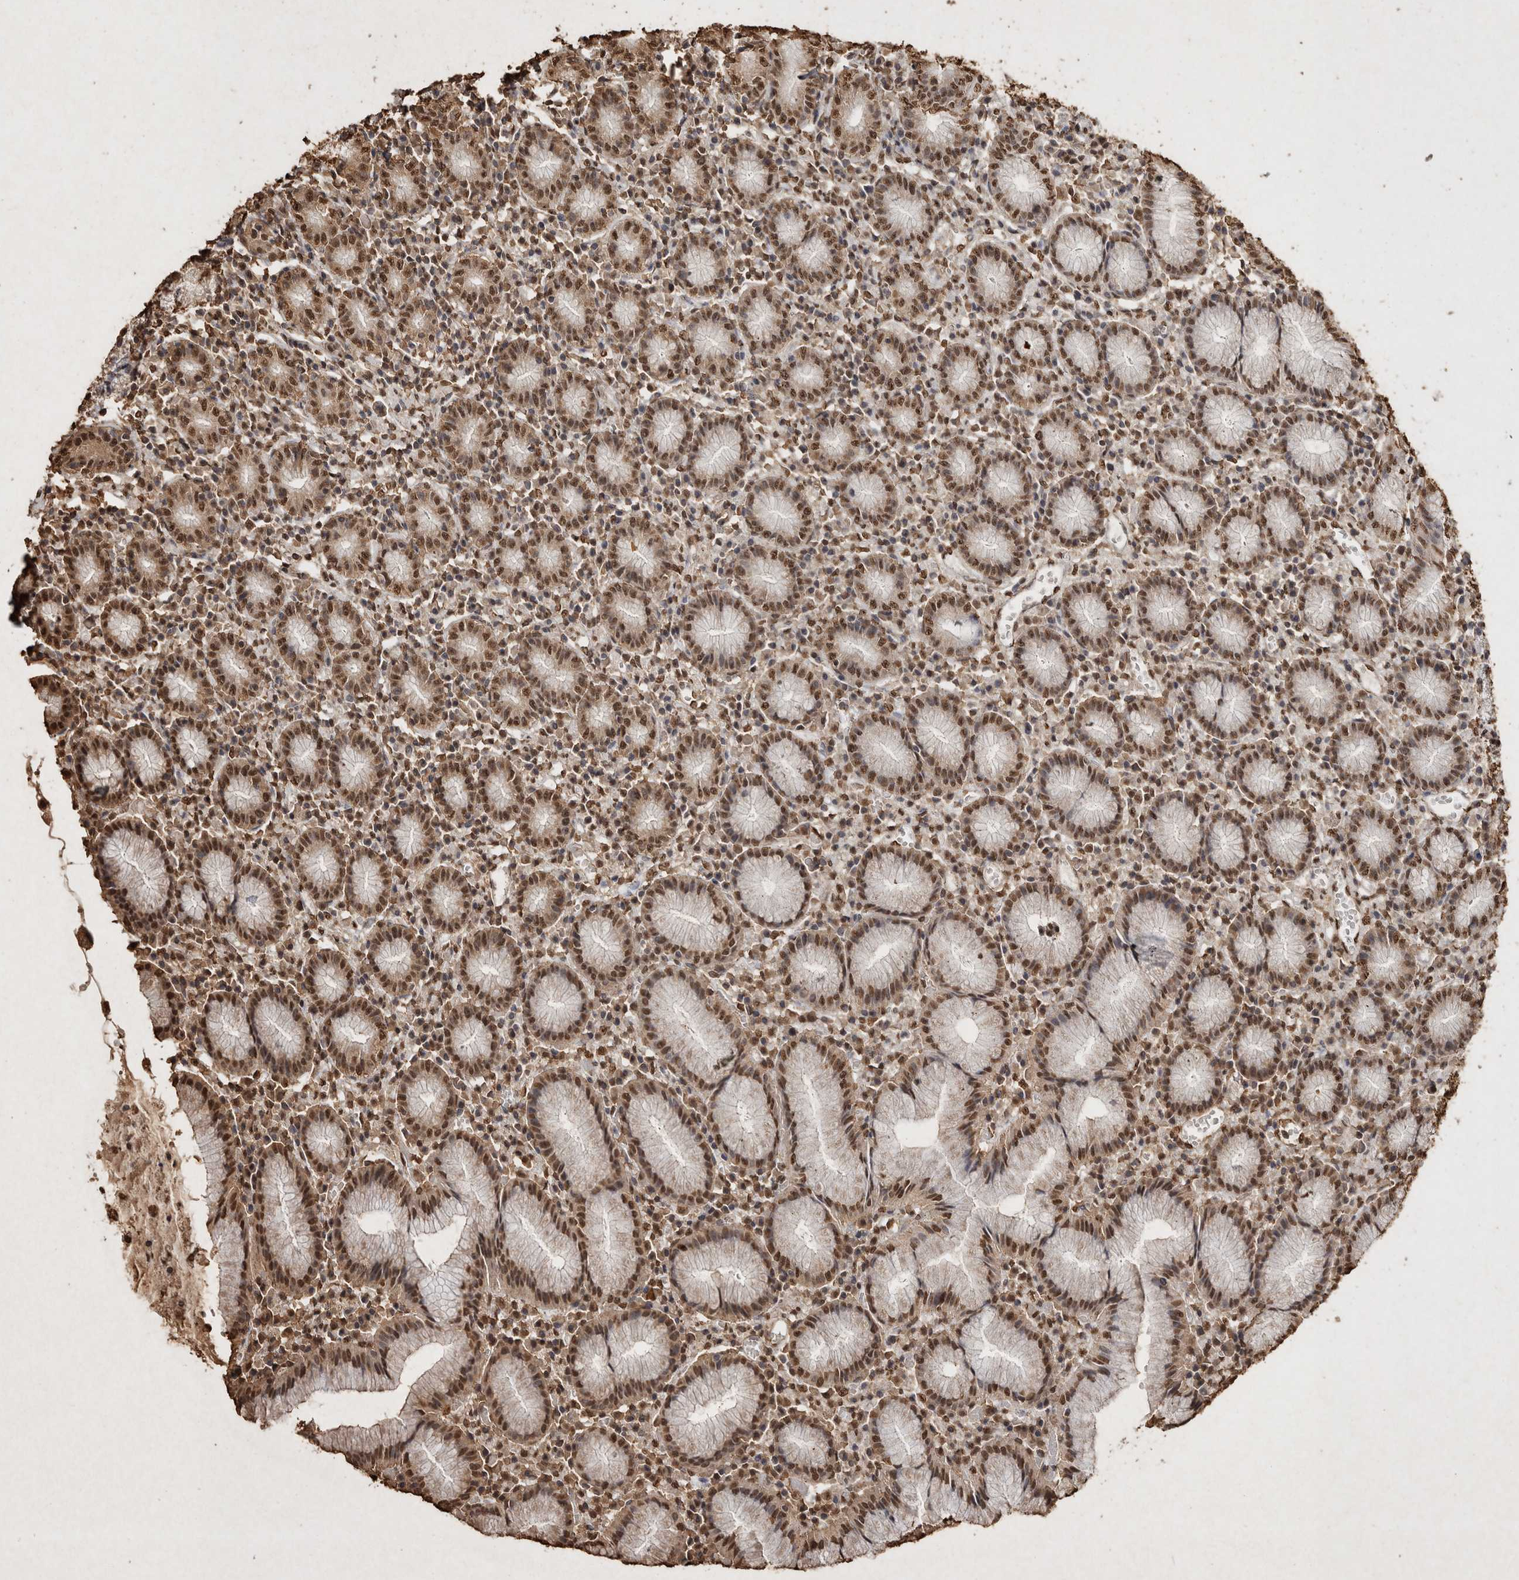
{"staining": {"intensity": "strong", "quantity": ">75%", "location": "cytoplasmic/membranous,nuclear"}, "tissue": "stomach", "cell_type": "Glandular cells", "image_type": "normal", "snomed": [{"axis": "morphology", "description": "Normal tissue, NOS"}, {"axis": "topography", "description": "Stomach"}], "caption": "The immunohistochemical stain highlights strong cytoplasmic/membranous,nuclear staining in glandular cells of unremarkable stomach.", "gene": "FSTL3", "patient": {"sex": "male", "age": 55}}